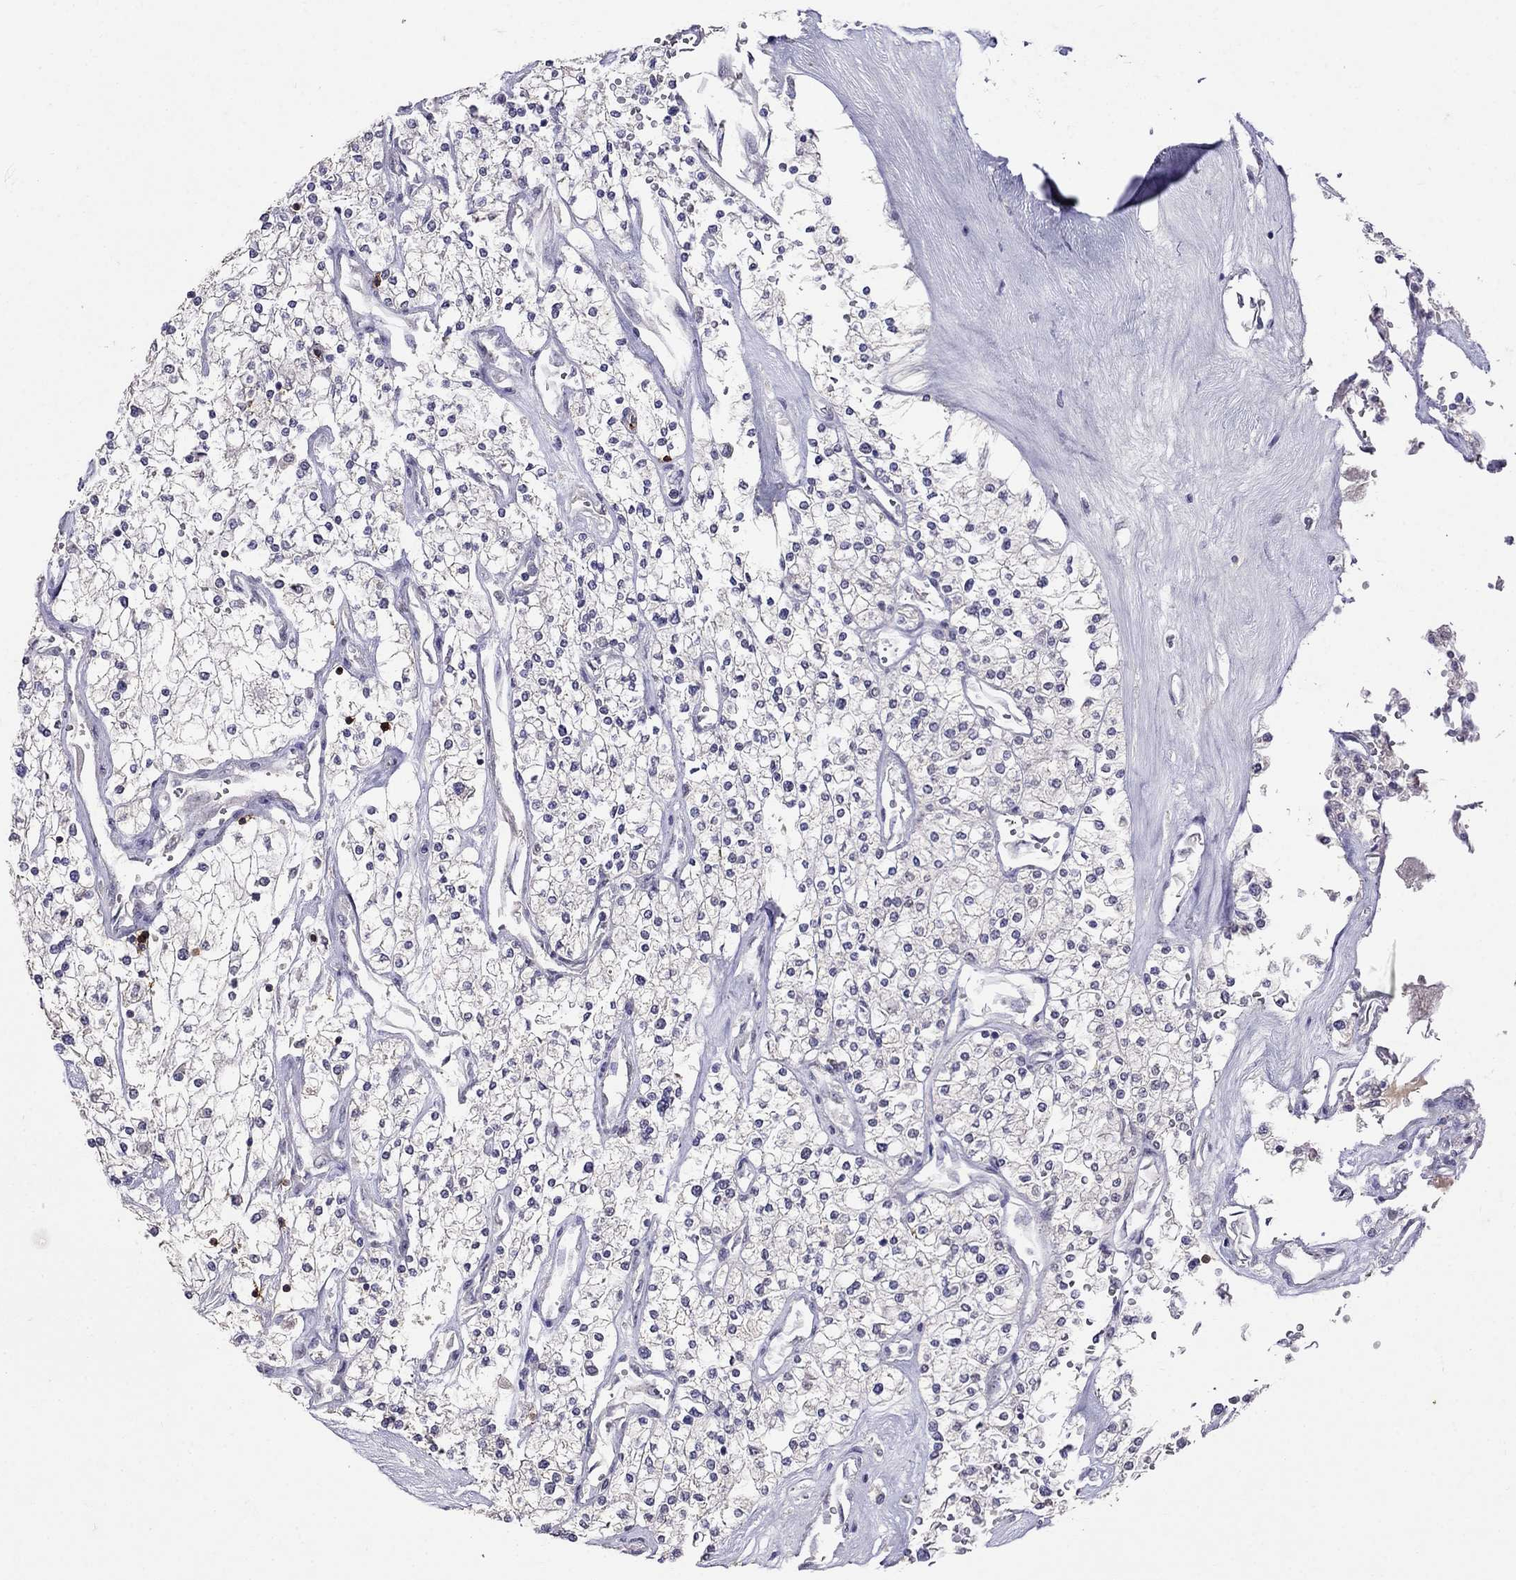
{"staining": {"intensity": "negative", "quantity": "none", "location": "none"}, "tissue": "renal cancer", "cell_type": "Tumor cells", "image_type": "cancer", "snomed": [{"axis": "morphology", "description": "Adenocarcinoma, NOS"}, {"axis": "topography", "description": "Kidney"}], "caption": "Protein analysis of adenocarcinoma (renal) shows no significant staining in tumor cells.", "gene": "CD8B", "patient": {"sex": "male", "age": 80}}